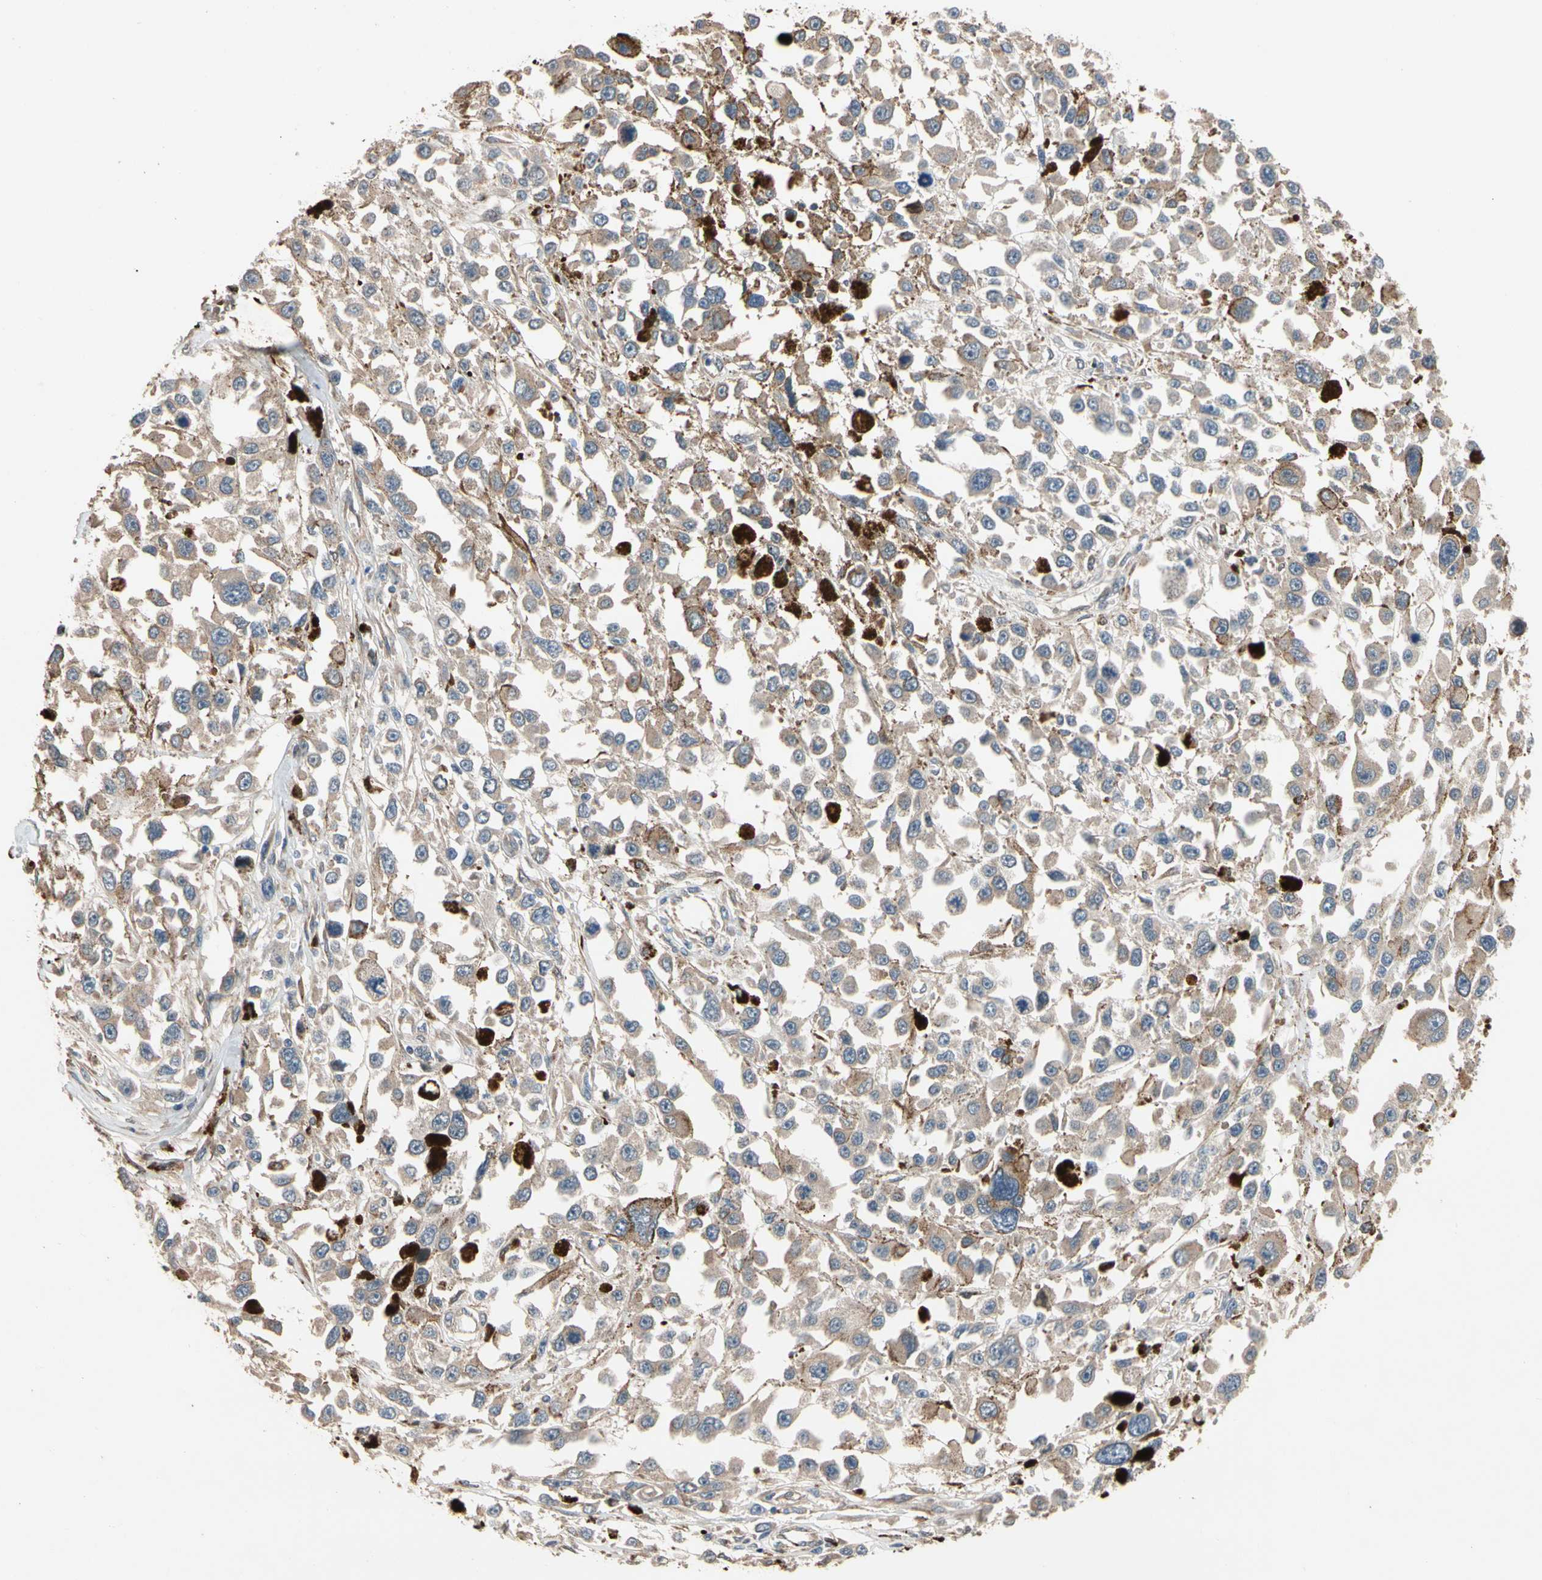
{"staining": {"intensity": "moderate", "quantity": ">75%", "location": "cytoplasmic/membranous"}, "tissue": "melanoma", "cell_type": "Tumor cells", "image_type": "cancer", "snomed": [{"axis": "morphology", "description": "Malignant melanoma, Metastatic site"}, {"axis": "topography", "description": "Lymph node"}], "caption": "Protein expression analysis of melanoma displays moderate cytoplasmic/membranous expression in about >75% of tumor cells. The staining was performed using DAB to visualize the protein expression in brown, while the nuclei were stained in blue with hematoxylin (Magnification: 20x).", "gene": "FGD6", "patient": {"sex": "male", "age": 59}}